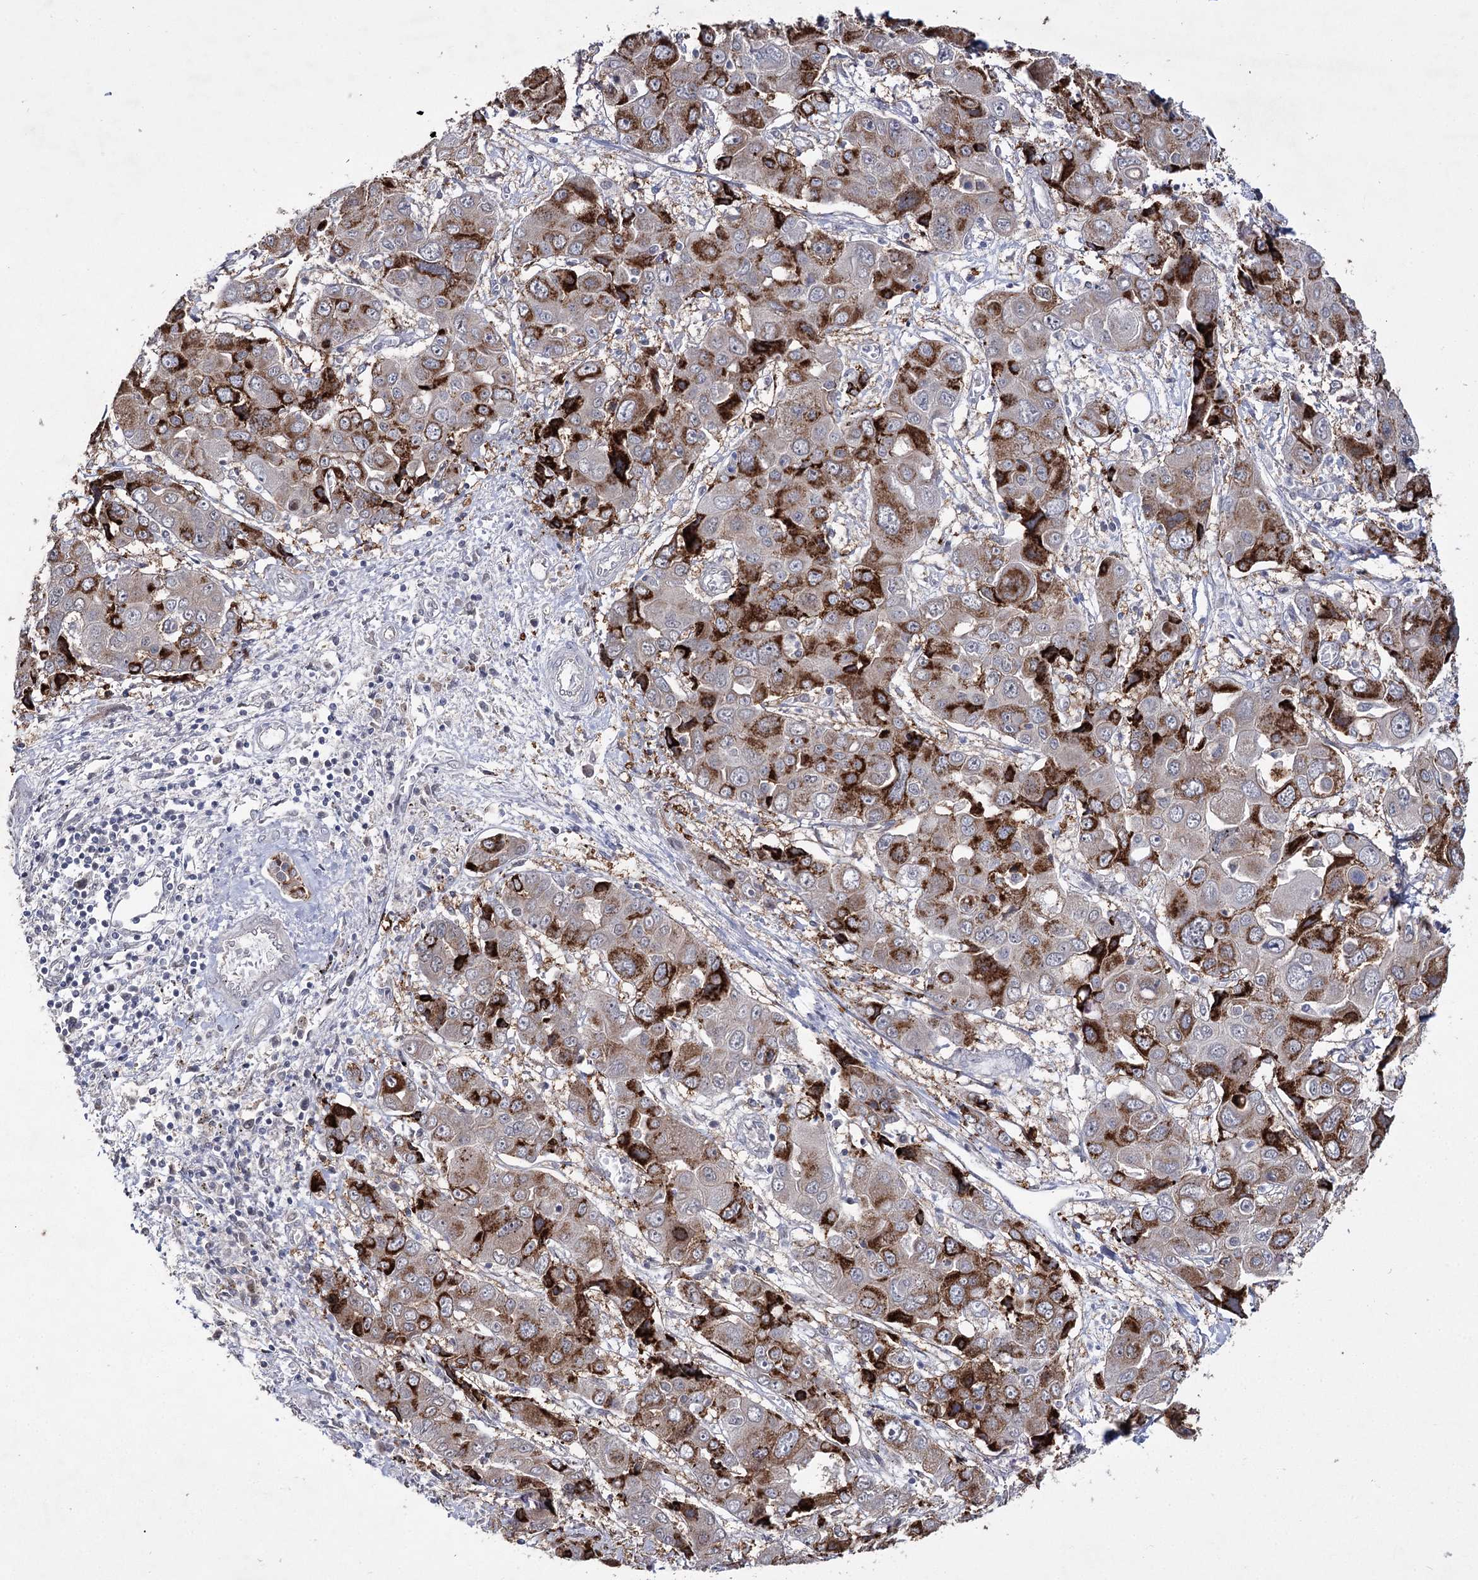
{"staining": {"intensity": "strong", "quantity": "<25%", "location": "cytoplasmic/membranous"}, "tissue": "liver cancer", "cell_type": "Tumor cells", "image_type": "cancer", "snomed": [{"axis": "morphology", "description": "Cholangiocarcinoma"}, {"axis": "topography", "description": "Liver"}], "caption": "Brown immunohistochemical staining in liver cholangiocarcinoma exhibits strong cytoplasmic/membranous expression in approximately <25% of tumor cells.", "gene": "PHYHIPL", "patient": {"sex": "male", "age": 67}}